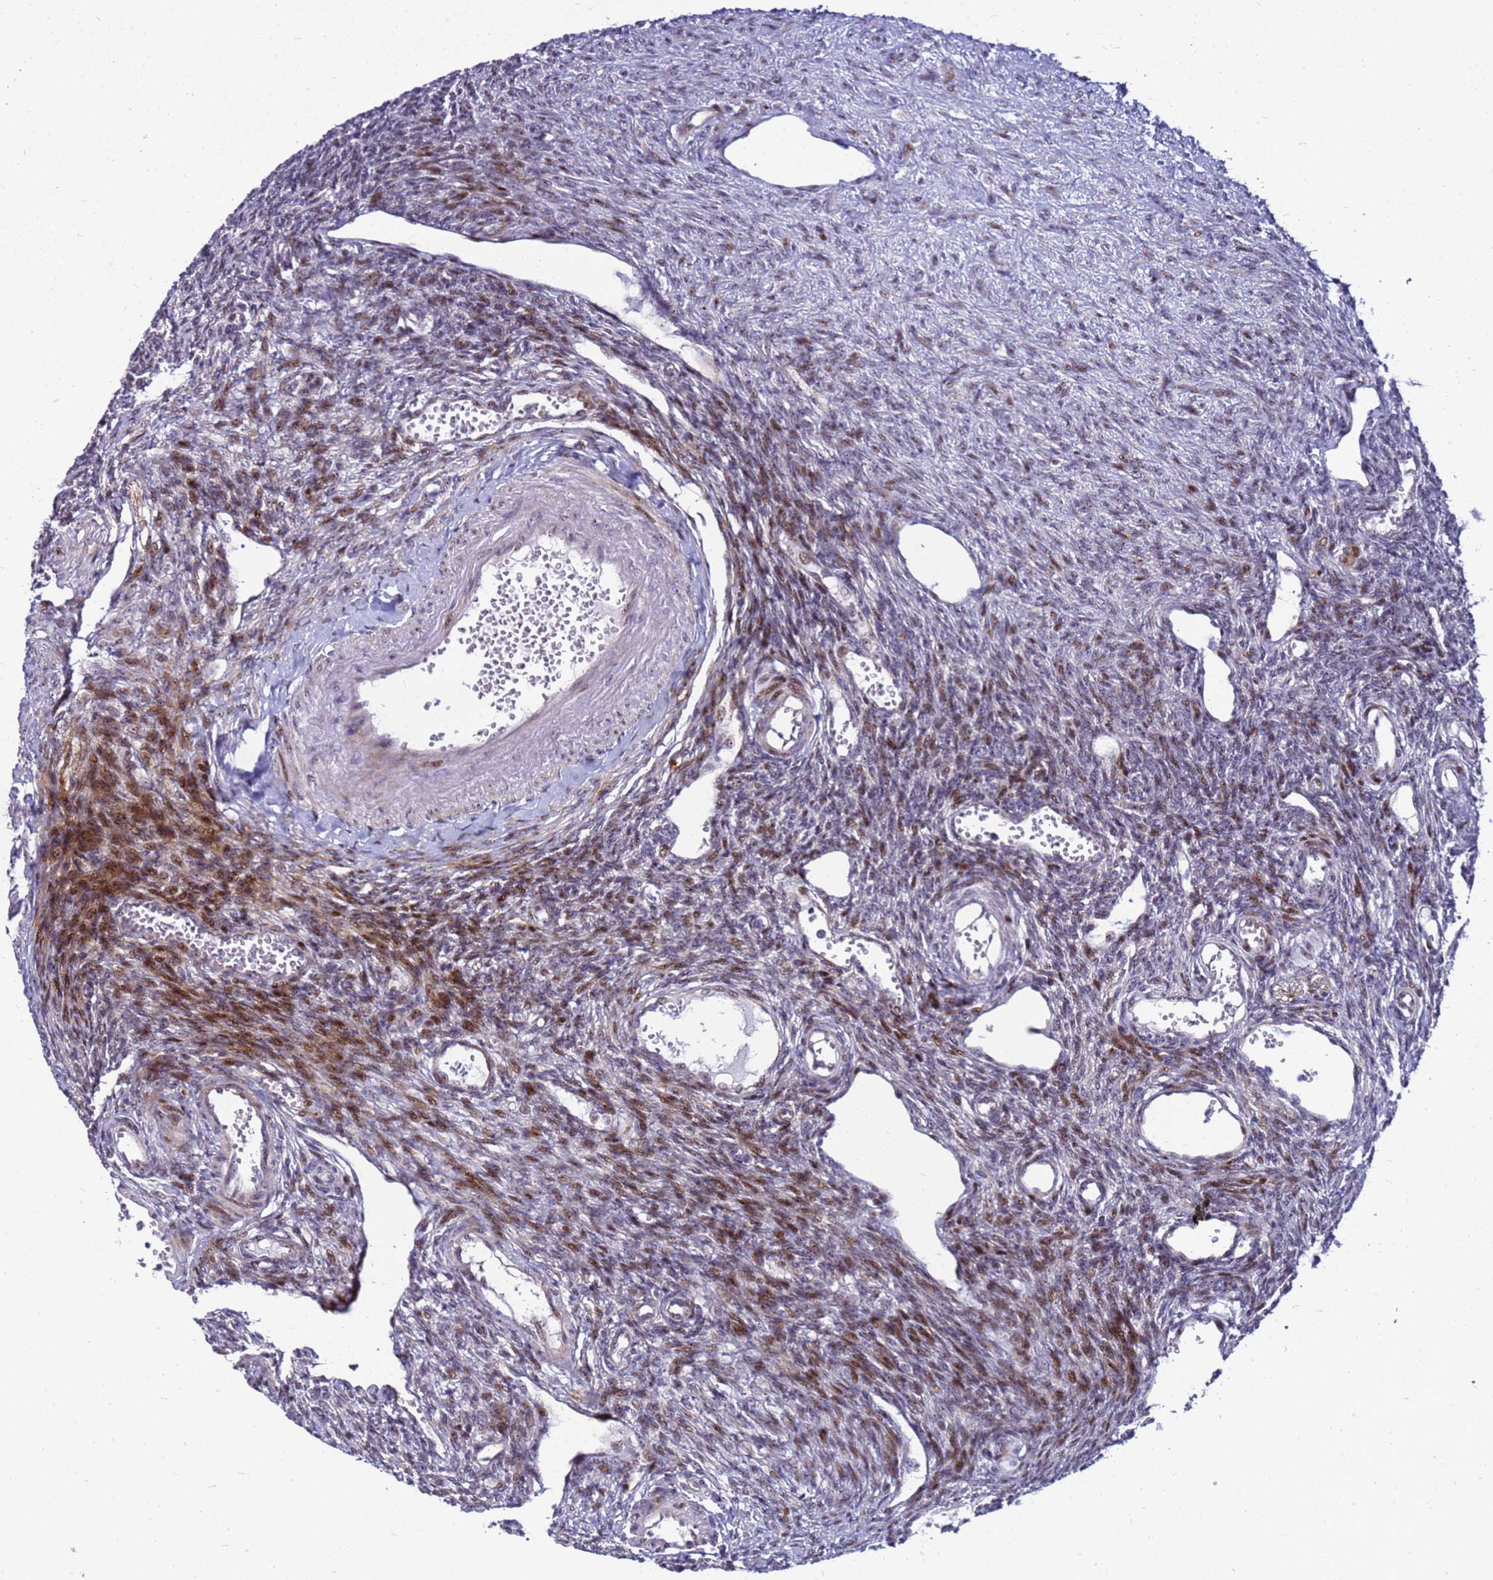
{"staining": {"intensity": "weak", "quantity": ">75%", "location": "cytoplasmic/membranous"}, "tissue": "ovary", "cell_type": "Follicle cells", "image_type": "normal", "snomed": [{"axis": "morphology", "description": "Normal tissue, NOS"}, {"axis": "morphology", "description": "Cyst, NOS"}, {"axis": "topography", "description": "Ovary"}], "caption": "The photomicrograph reveals a brown stain indicating the presence of a protein in the cytoplasmic/membranous of follicle cells in ovary.", "gene": "RSPO1", "patient": {"sex": "female", "age": 33}}